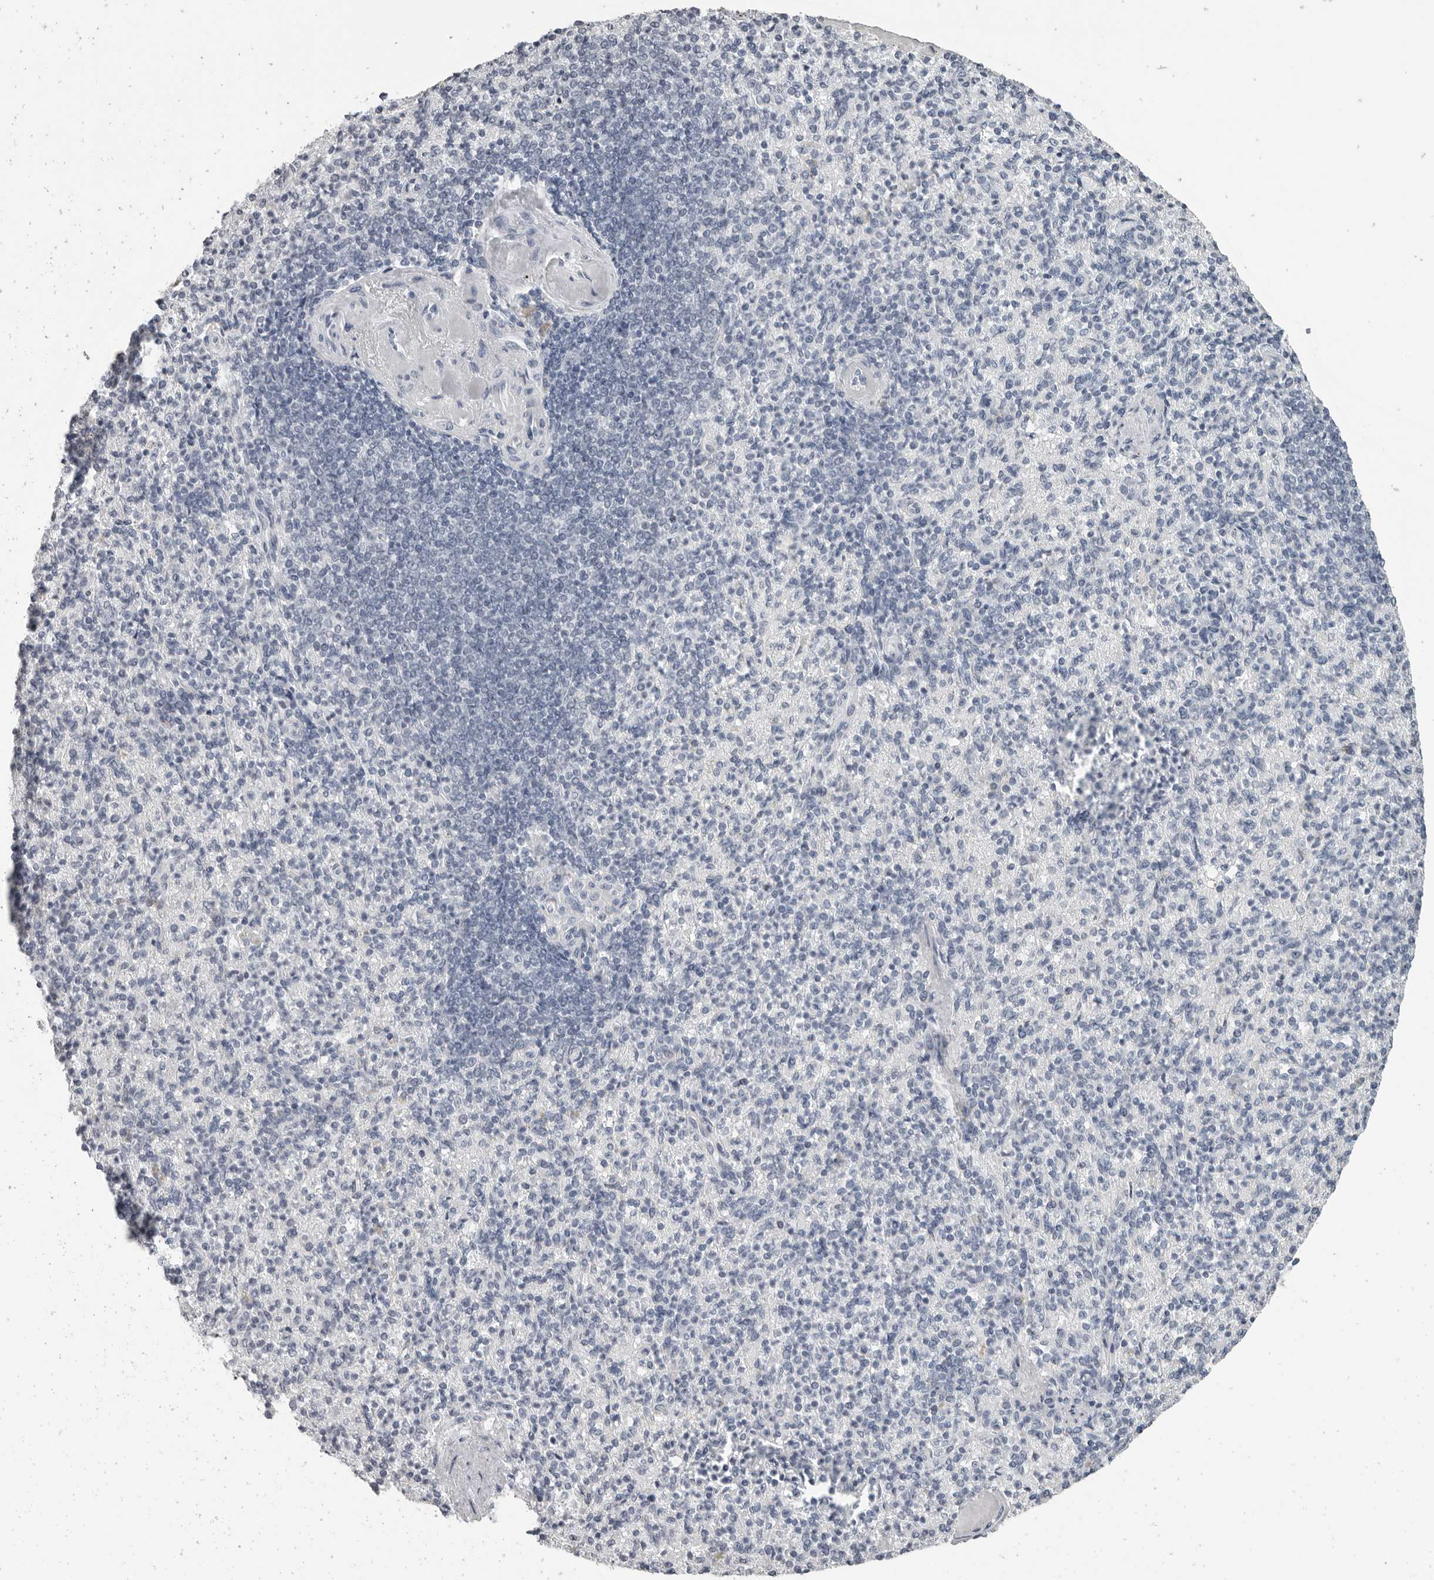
{"staining": {"intensity": "negative", "quantity": "none", "location": "none"}, "tissue": "spleen", "cell_type": "Cells in red pulp", "image_type": "normal", "snomed": [{"axis": "morphology", "description": "Normal tissue, NOS"}, {"axis": "topography", "description": "Spleen"}], "caption": "IHC image of unremarkable spleen: spleen stained with DAB reveals no significant protein positivity in cells in red pulp.", "gene": "OPLAH", "patient": {"sex": "female", "age": 74}}